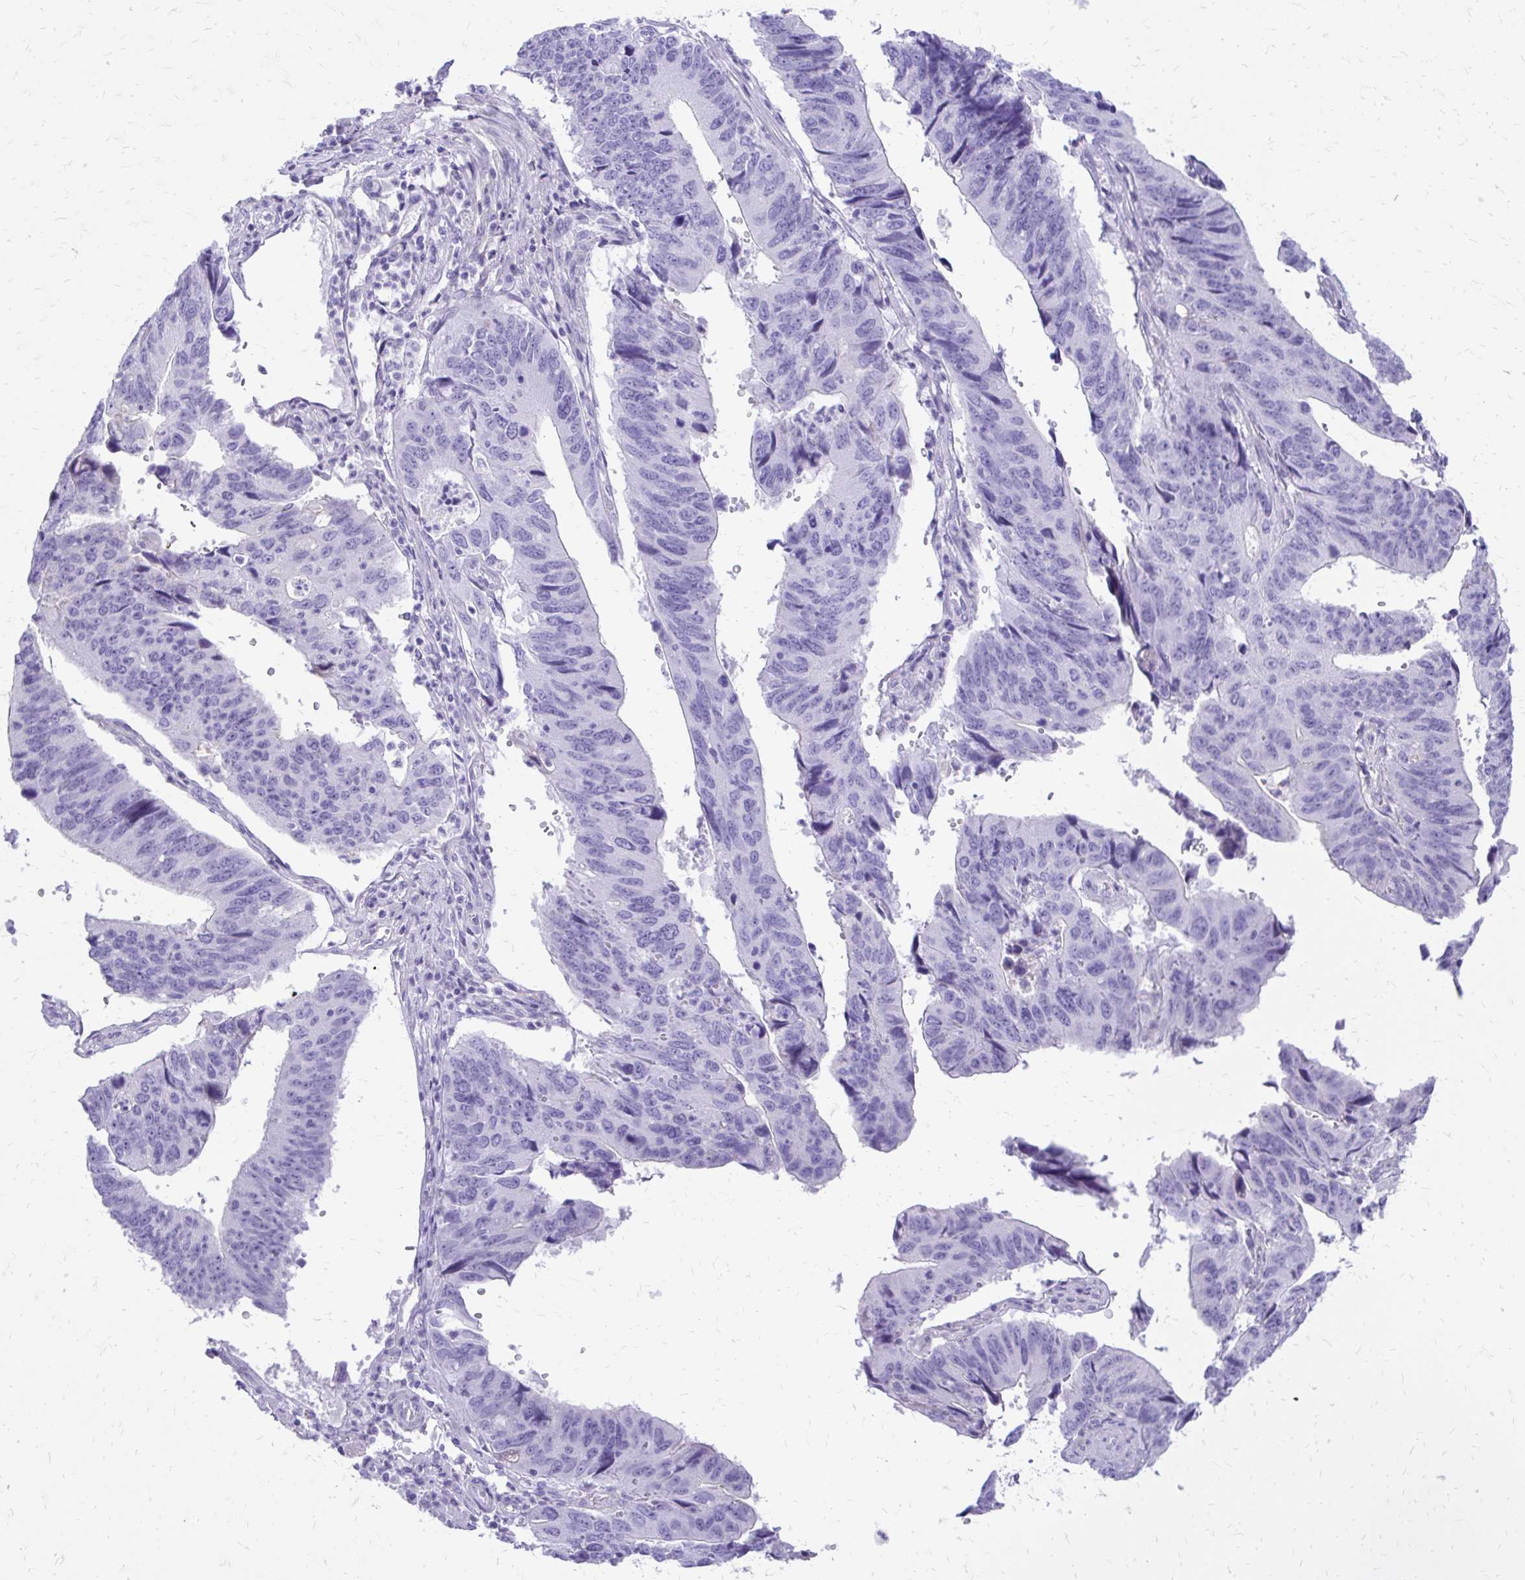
{"staining": {"intensity": "negative", "quantity": "none", "location": "none"}, "tissue": "stomach cancer", "cell_type": "Tumor cells", "image_type": "cancer", "snomed": [{"axis": "morphology", "description": "Adenocarcinoma, NOS"}, {"axis": "topography", "description": "Stomach"}], "caption": "There is no significant expression in tumor cells of adenocarcinoma (stomach). (DAB immunohistochemistry (IHC) visualized using brightfield microscopy, high magnification).", "gene": "SIGLEC11", "patient": {"sex": "male", "age": 59}}